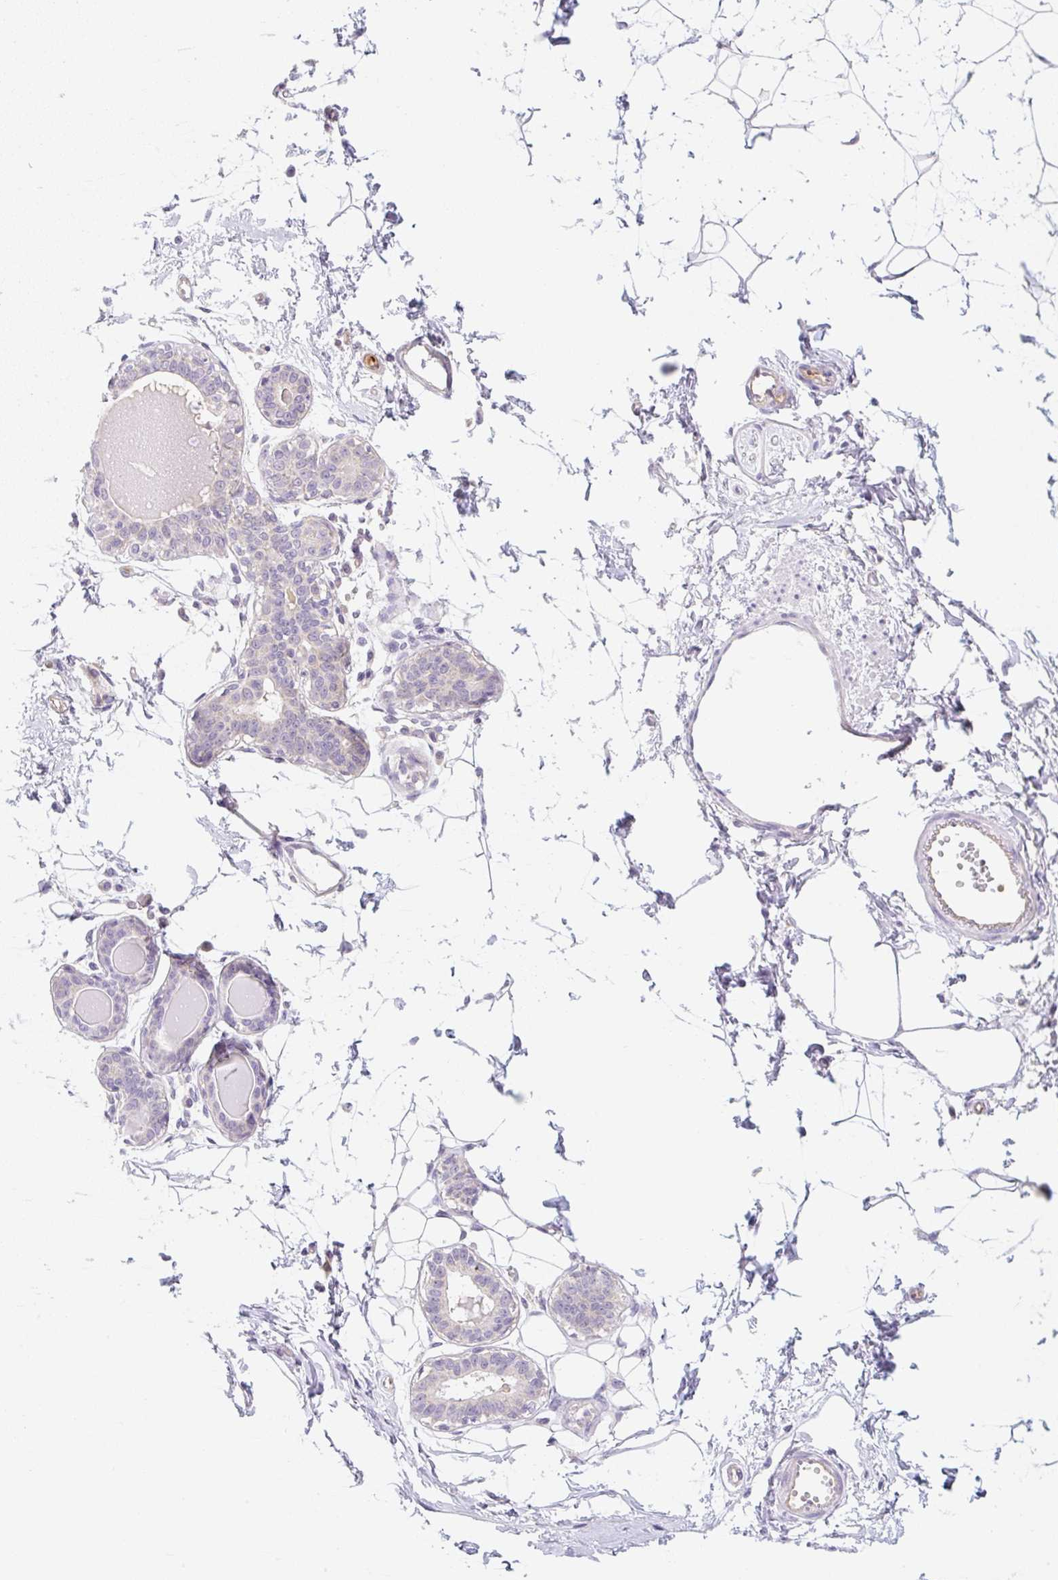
{"staining": {"intensity": "negative", "quantity": "none", "location": "none"}, "tissue": "breast", "cell_type": "Adipocytes", "image_type": "normal", "snomed": [{"axis": "morphology", "description": "Normal tissue, NOS"}, {"axis": "topography", "description": "Breast"}], "caption": "DAB (3,3'-diaminobenzidine) immunohistochemical staining of normal breast shows no significant staining in adipocytes.", "gene": "OMA1", "patient": {"sex": "female", "age": 45}}